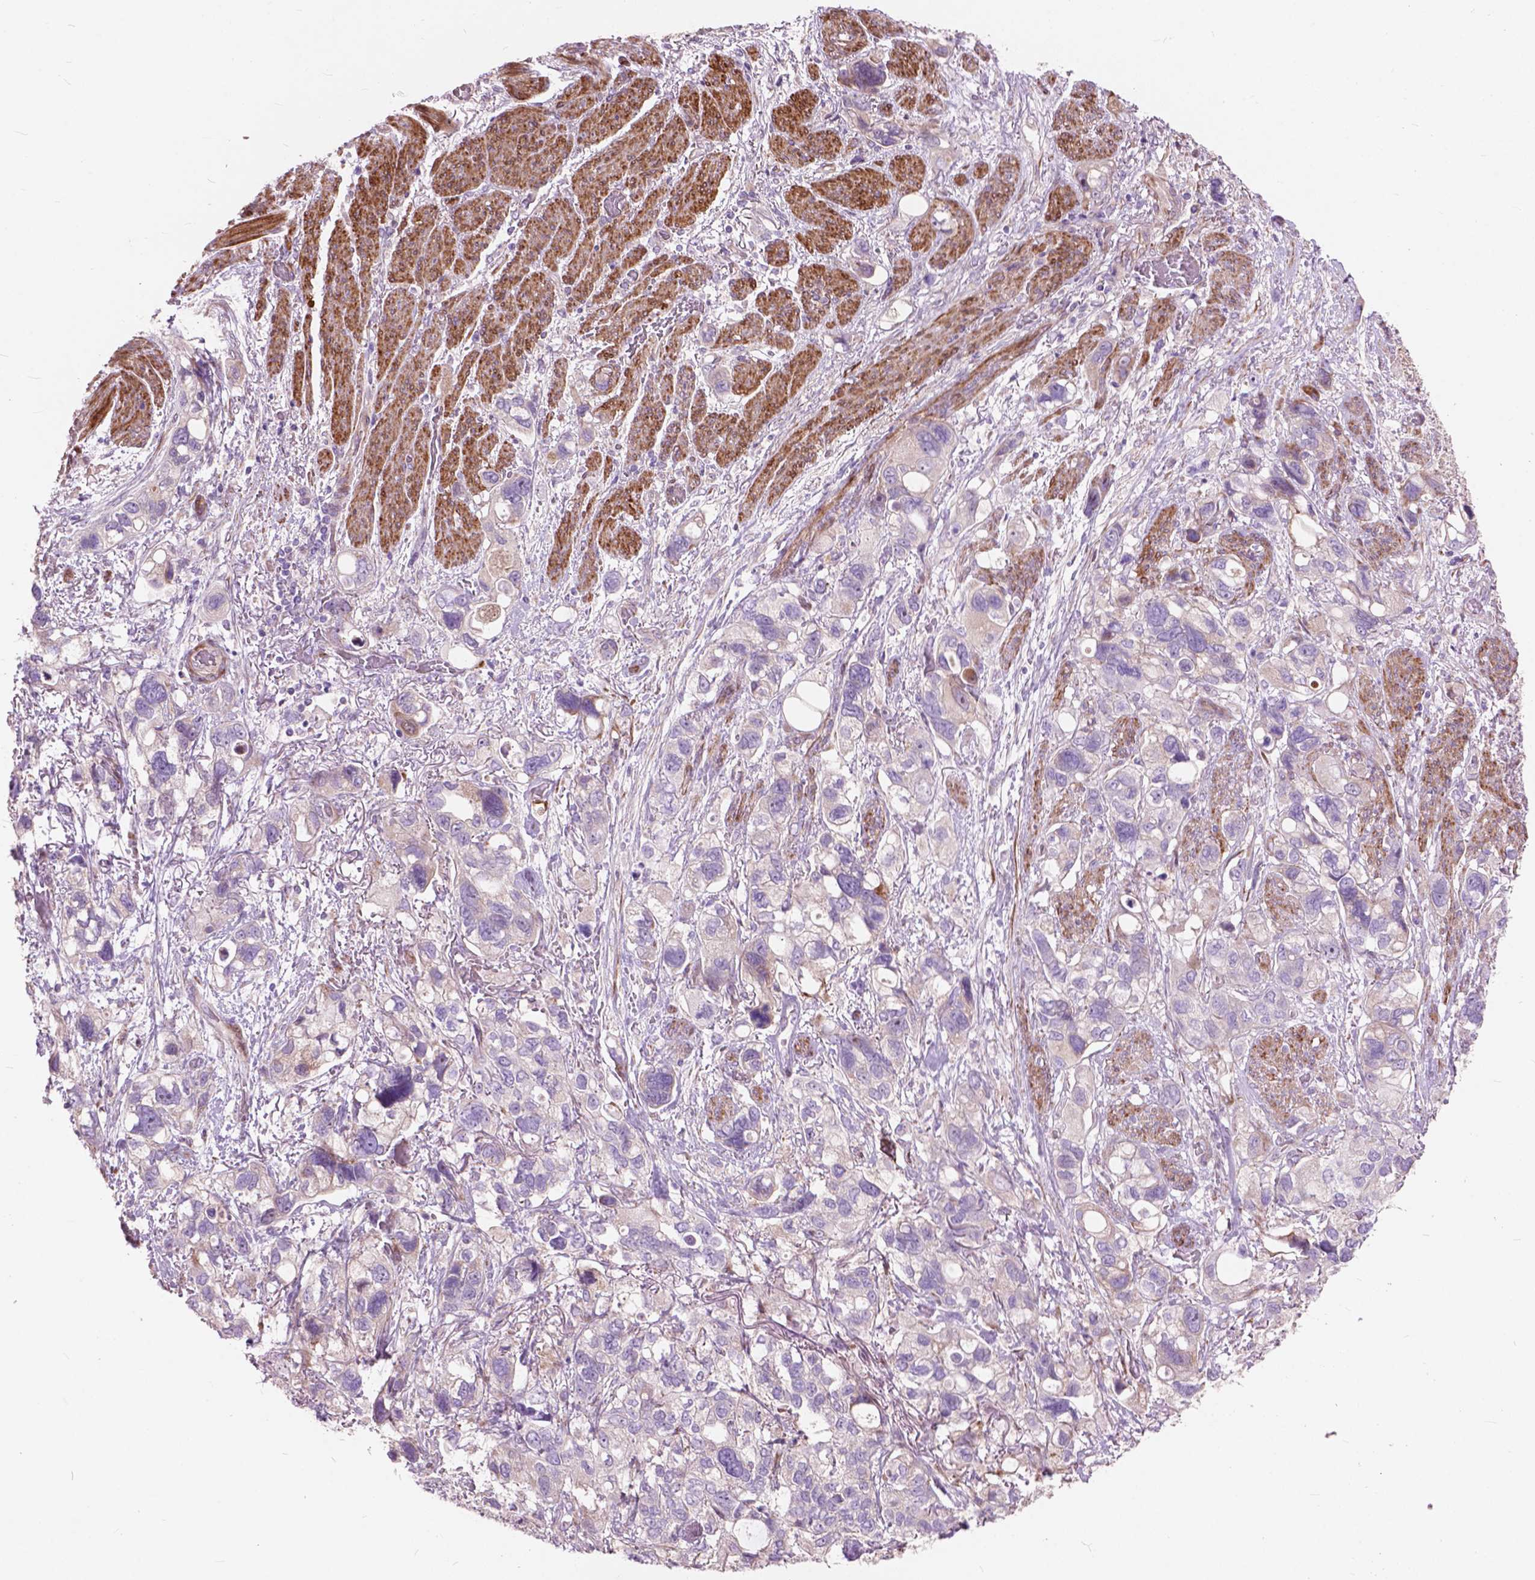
{"staining": {"intensity": "negative", "quantity": "none", "location": "none"}, "tissue": "stomach cancer", "cell_type": "Tumor cells", "image_type": "cancer", "snomed": [{"axis": "morphology", "description": "Adenocarcinoma, NOS"}, {"axis": "topography", "description": "Stomach, upper"}], "caption": "This is an IHC micrograph of stomach cancer. There is no positivity in tumor cells.", "gene": "MORN1", "patient": {"sex": "female", "age": 81}}